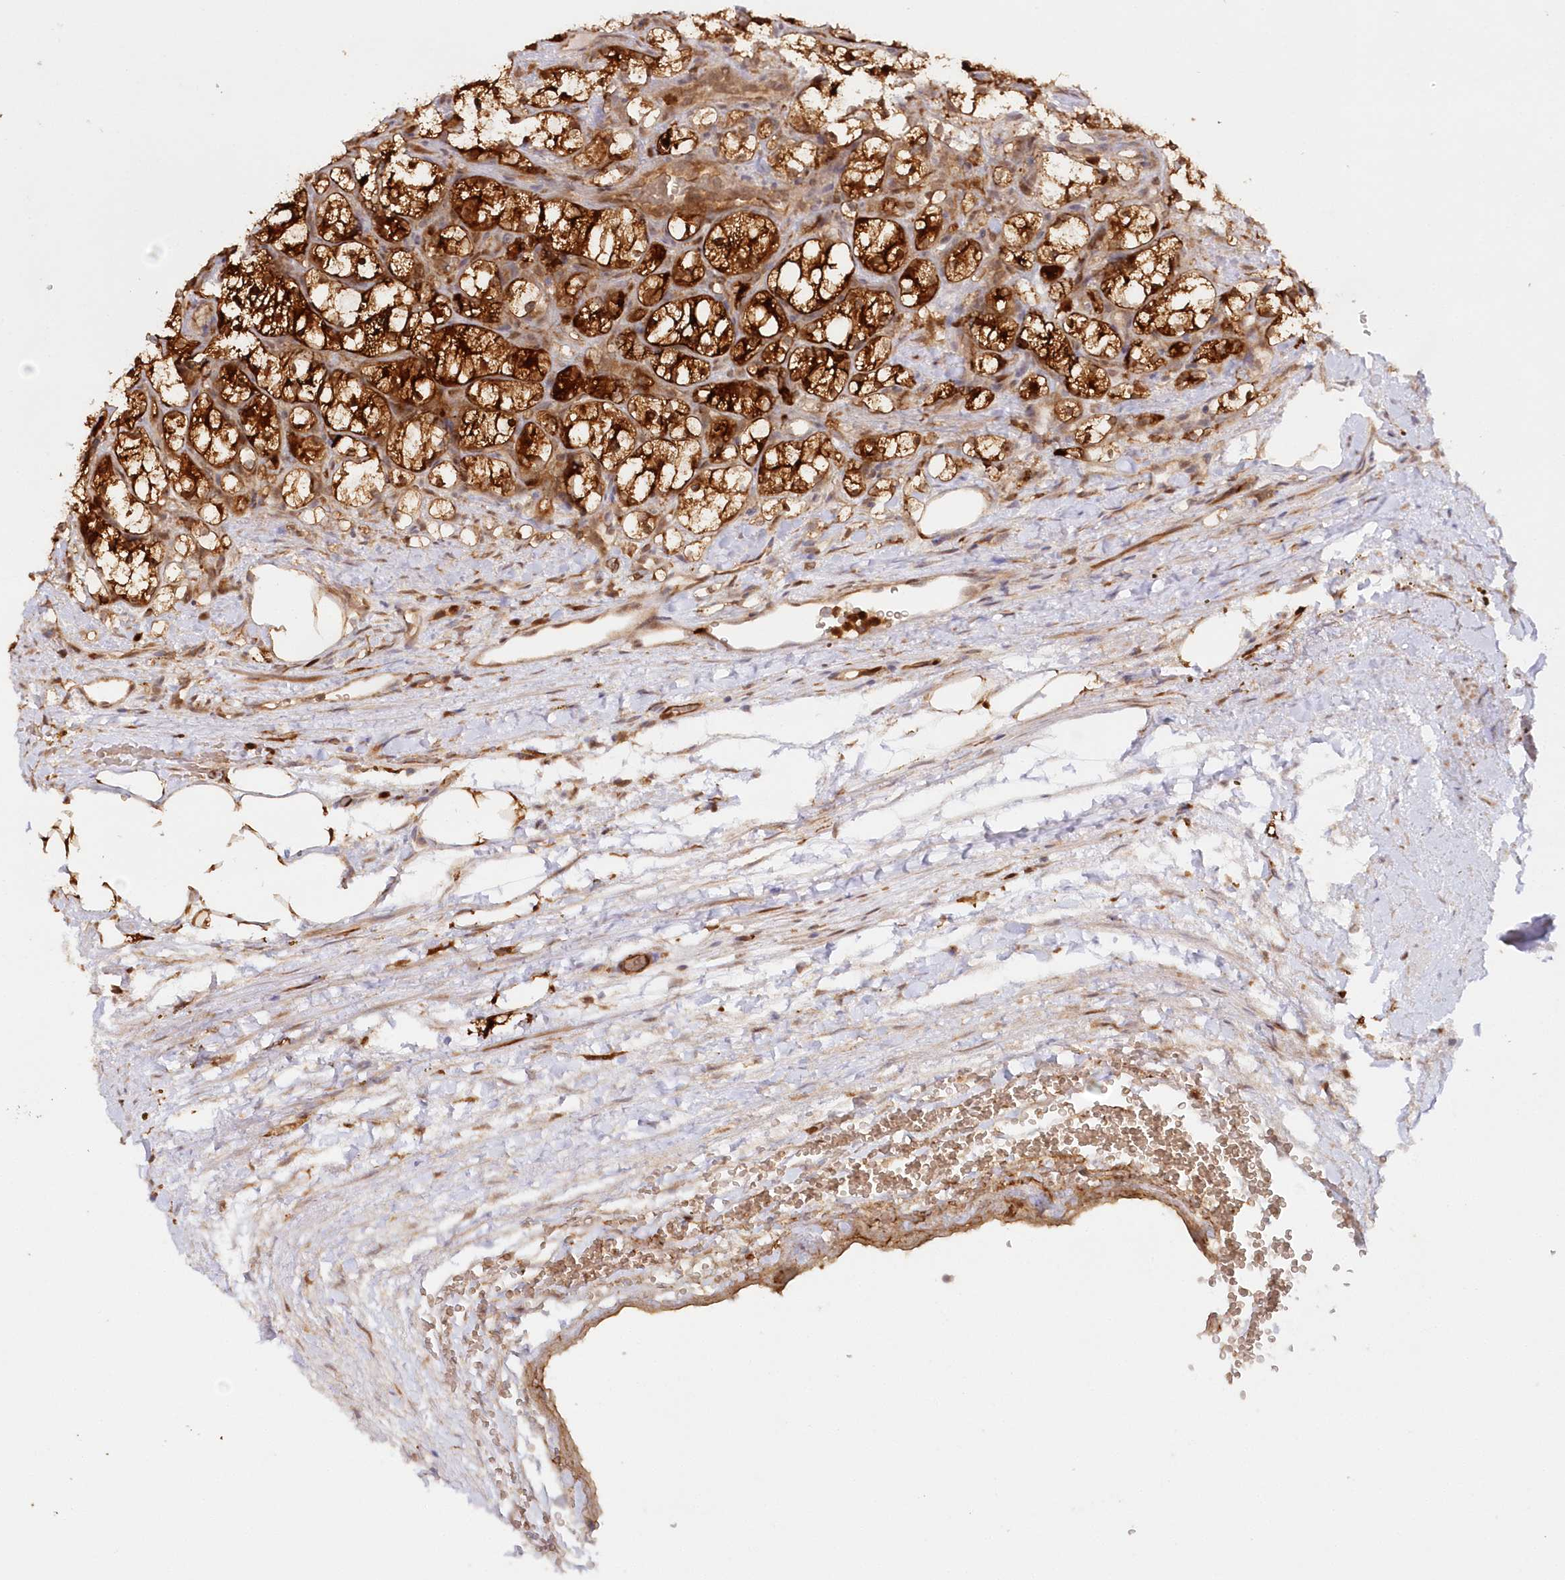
{"staining": {"intensity": "strong", "quantity": ">75%", "location": "cytoplasmic/membranous"}, "tissue": "renal cancer", "cell_type": "Tumor cells", "image_type": "cancer", "snomed": [{"axis": "morphology", "description": "Adenocarcinoma, NOS"}, {"axis": "topography", "description": "Kidney"}], "caption": "Human renal adenocarcinoma stained with a protein marker exhibits strong staining in tumor cells.", "gene": "GBE1", "patient": {"sex": "female", "age": 69}}